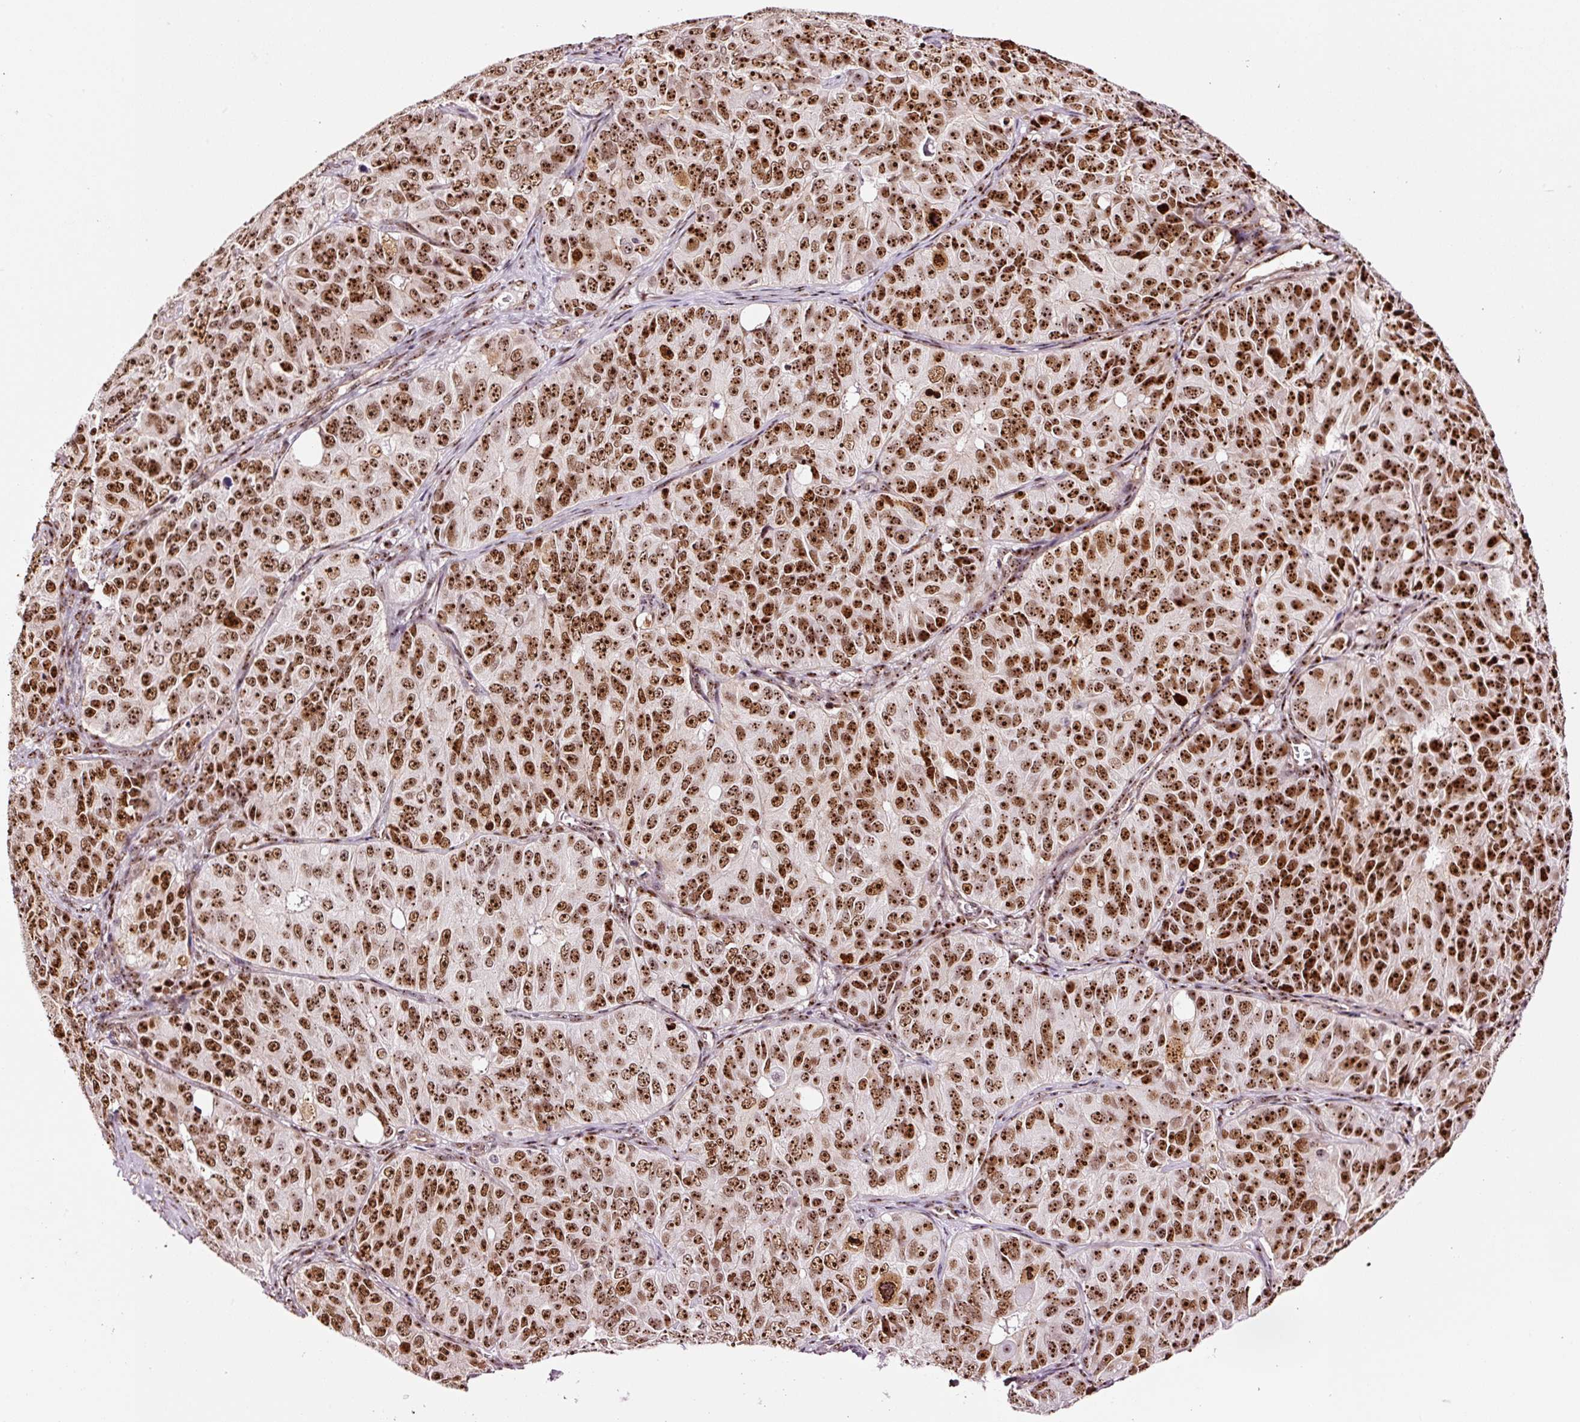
{"staining": {"intensity": "strong", "quantity": ">75%", "location": "nuclear"}, "tissue": "ovarian cancer", "cell_type": "Tumor cells", "image_type": "cancer", "snomed": [{"axis": "morphology", "description": "Carcinoma, endometroid"}, {"axis": "topography", "description": "Ovary"}], "caption": "The photomicrograph shows staining of endometroid carcinoma (ovarian), revealing strong nuclear protein positivity (brown color) within tumor cells.", "gene": "GNL3", "patient": {"sex": "female", "age": 51}}